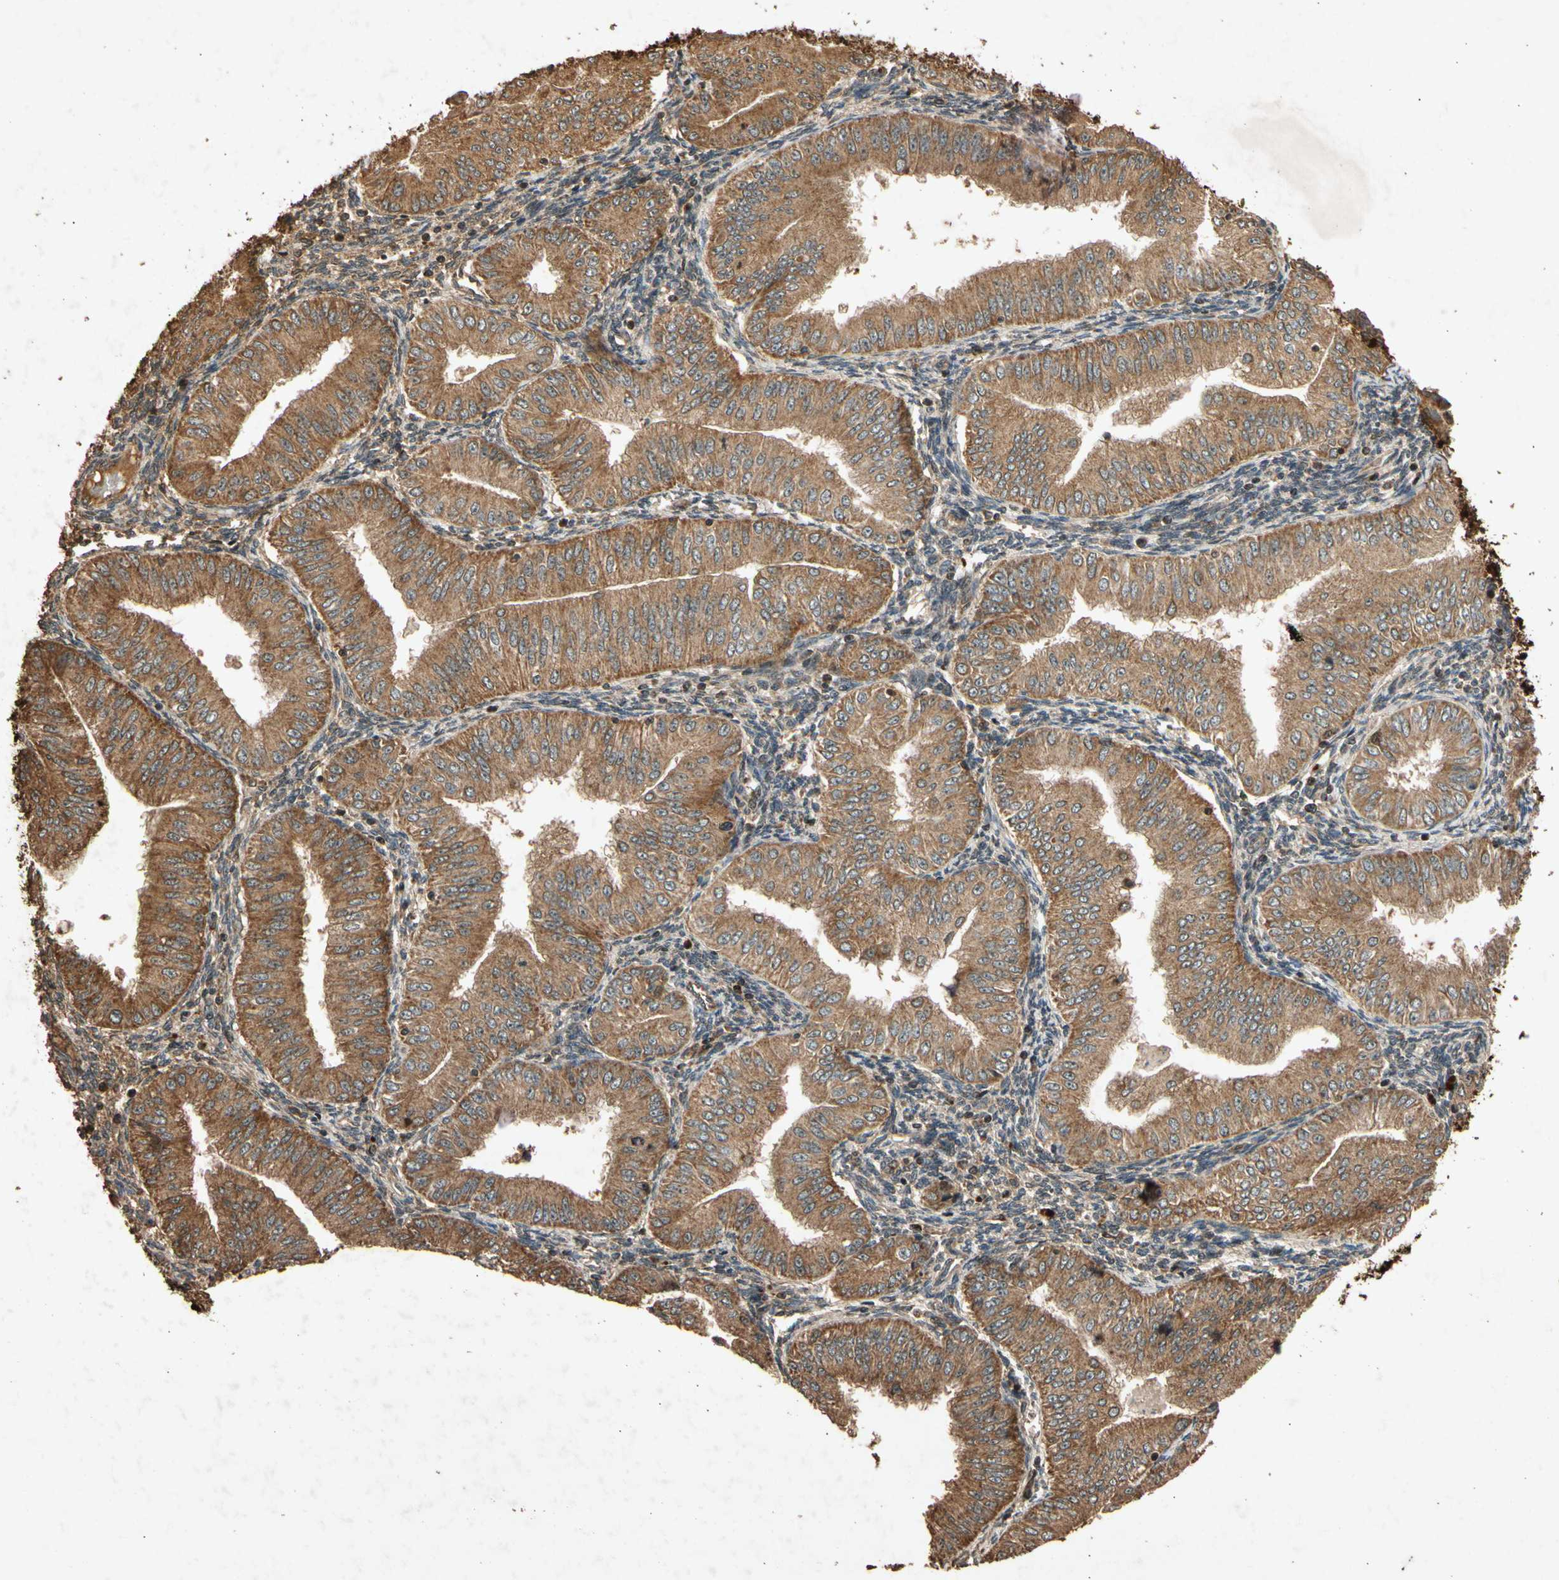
{"staining": {"intensity": "moderate", "quantity": ">75%", "location": "cytoplasmic/membranous"}, "tissue": "endometrial cancer", "cell_type": "Tumor cells", "image_type": "cancer", "snomed": [{"axis": "morphology", "description": "Normal tissue, NOS"}, {"axis": "morphology", "description": "Adenocarcinoma, NOS"}, {"axis": "topography", "description": "Endometrium"}], "caption": "Endometrial cancer tissue displays moderate cytoplasmic/membranous staining in approximately >75% of tumor cells (IHC, brightfield microscopy, high magnification).", "gene": "TXN2", "patient": {"sex": "female", "age": 53}}